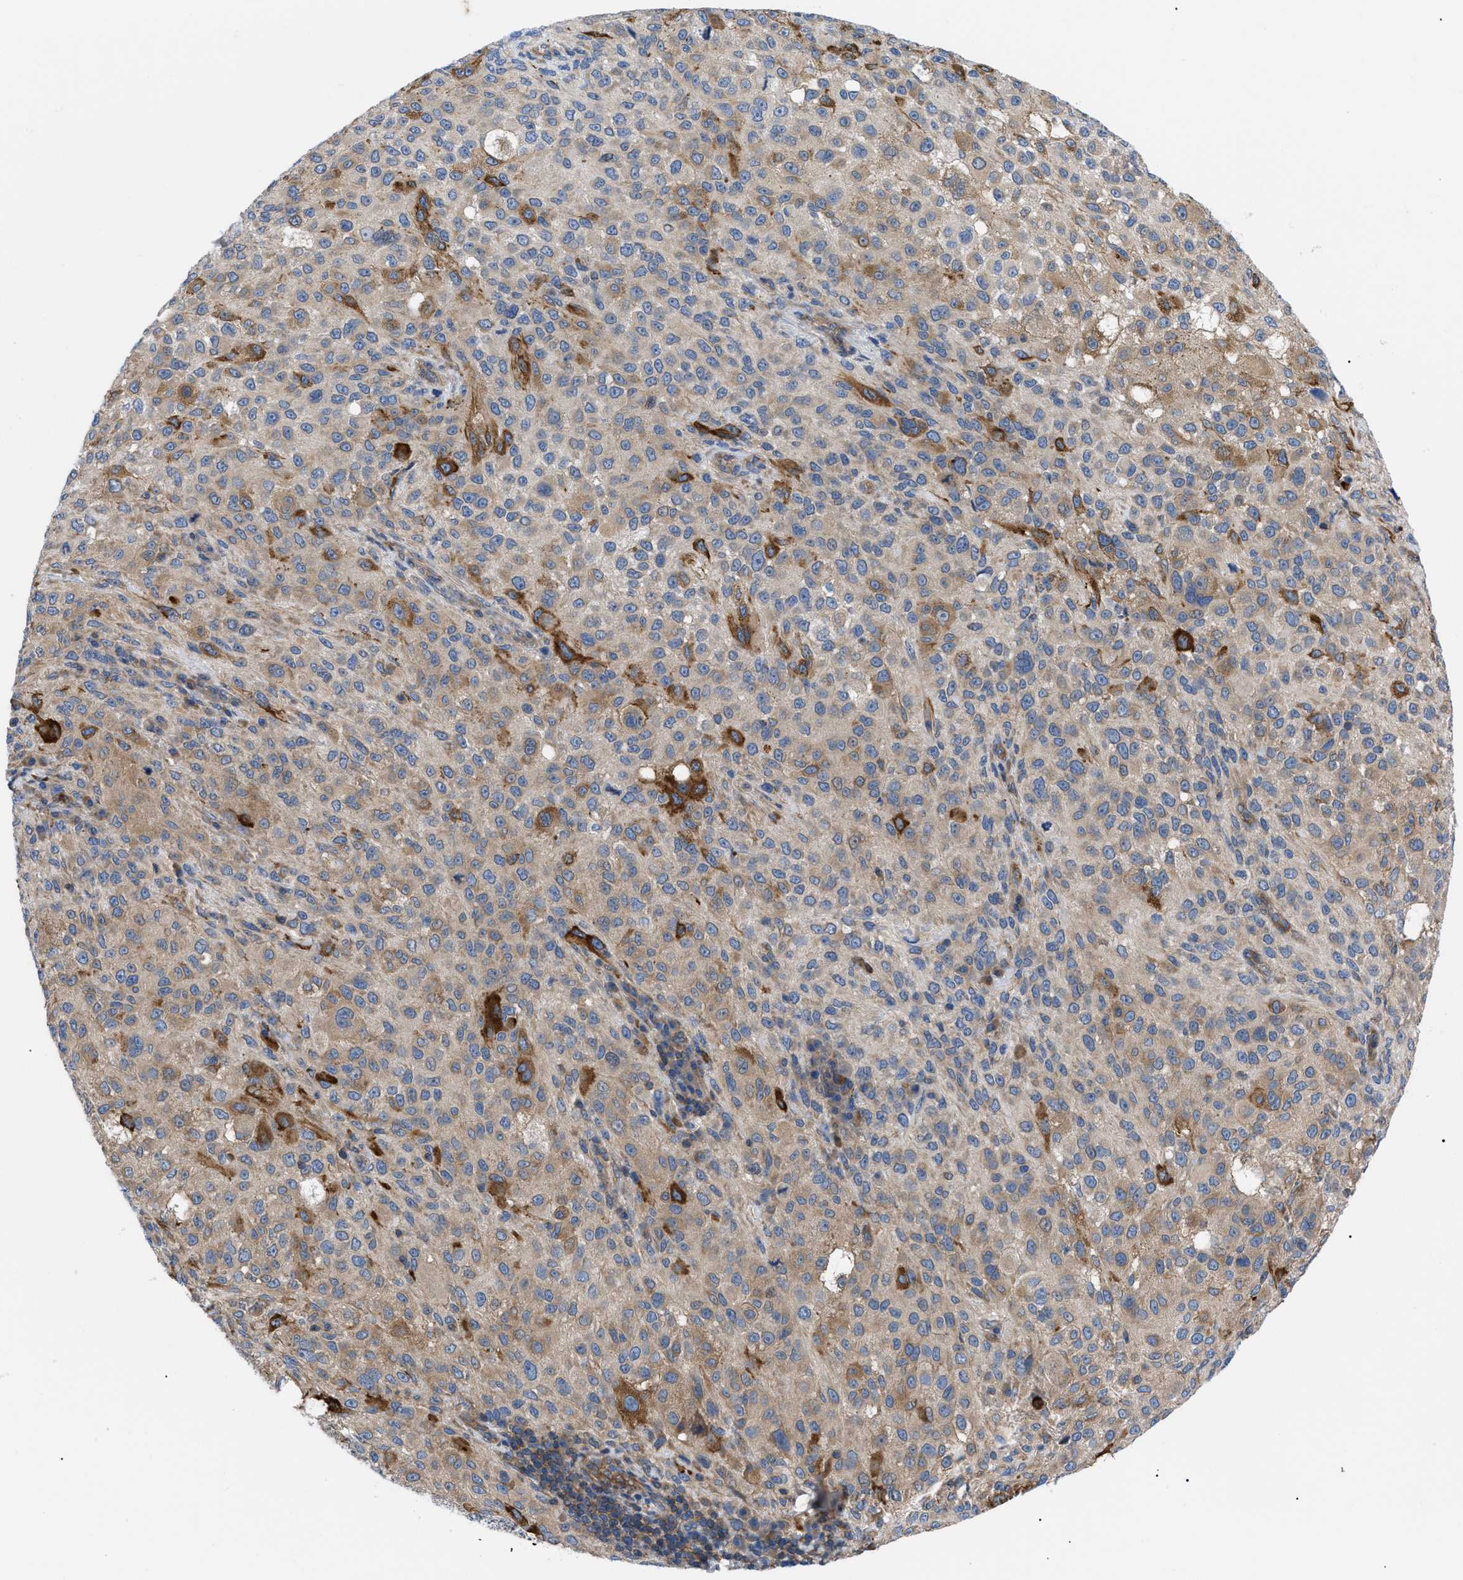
{"staining": {"intensity": "moderate", "quantity": "<25%", "location": "cytoplasmic/membranous"}, "tissue": "melanoma", "cell_type": "Tumor cells", "image_type": "cancer", "snomed": [{"axis": "morphology", "description": "Necrosis, NOS"}, {"axis": "morphology", "description": "Malignant melanoma, NOS"}, {"axis": "topography", "description": "Skin"}], "caption": "Human melanoma stained for a protein (brown) reveals moderate cytoplasmic/membranous positive positivity in approximately <25% of tumor cells.", "gene": "HSPB8", "patient": {"sex": "female", "age": 87}}